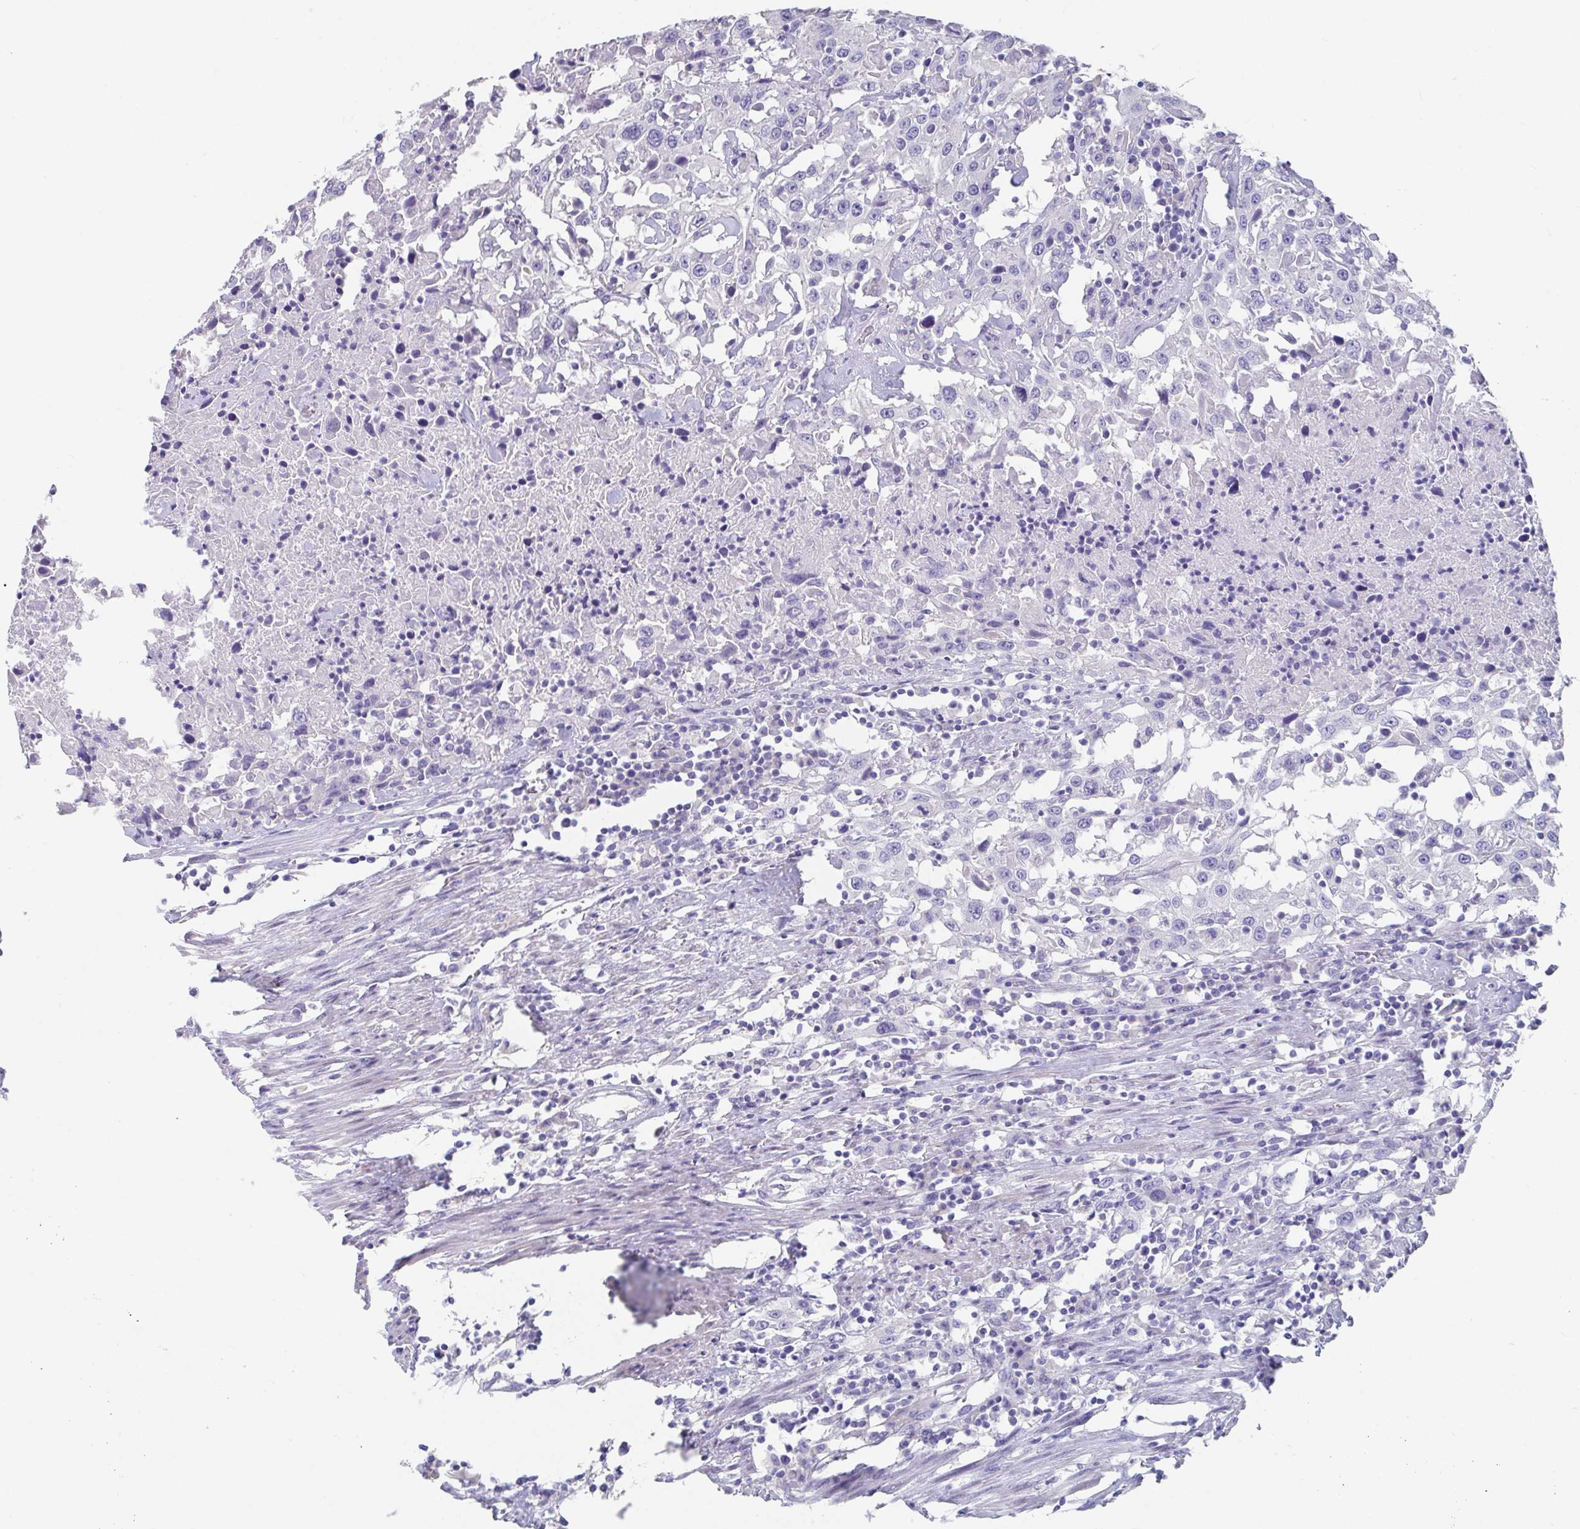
{"staining": {"intensity": "negative", "quantity": "none", "location": "none"}, "tissue": "urothelial cancer", "cell_type": "Tumor cells", "image_type": "cancer", "snomed": [{"axis": "morphology", "description": "Urothelial carcinoma, High grade"}, {"axis": "topography", "description": "Urinary bladder"}], "caption": "Immunohistochemistry micrograph of neoplastic tissue: human urothelial cancer stained with DAB (3,3'-diaminobenzidine) shows no significant protein positivity in tumor cells.", "gene": "SLC44A4", "patient": {"sex": "male", "age": 61}}